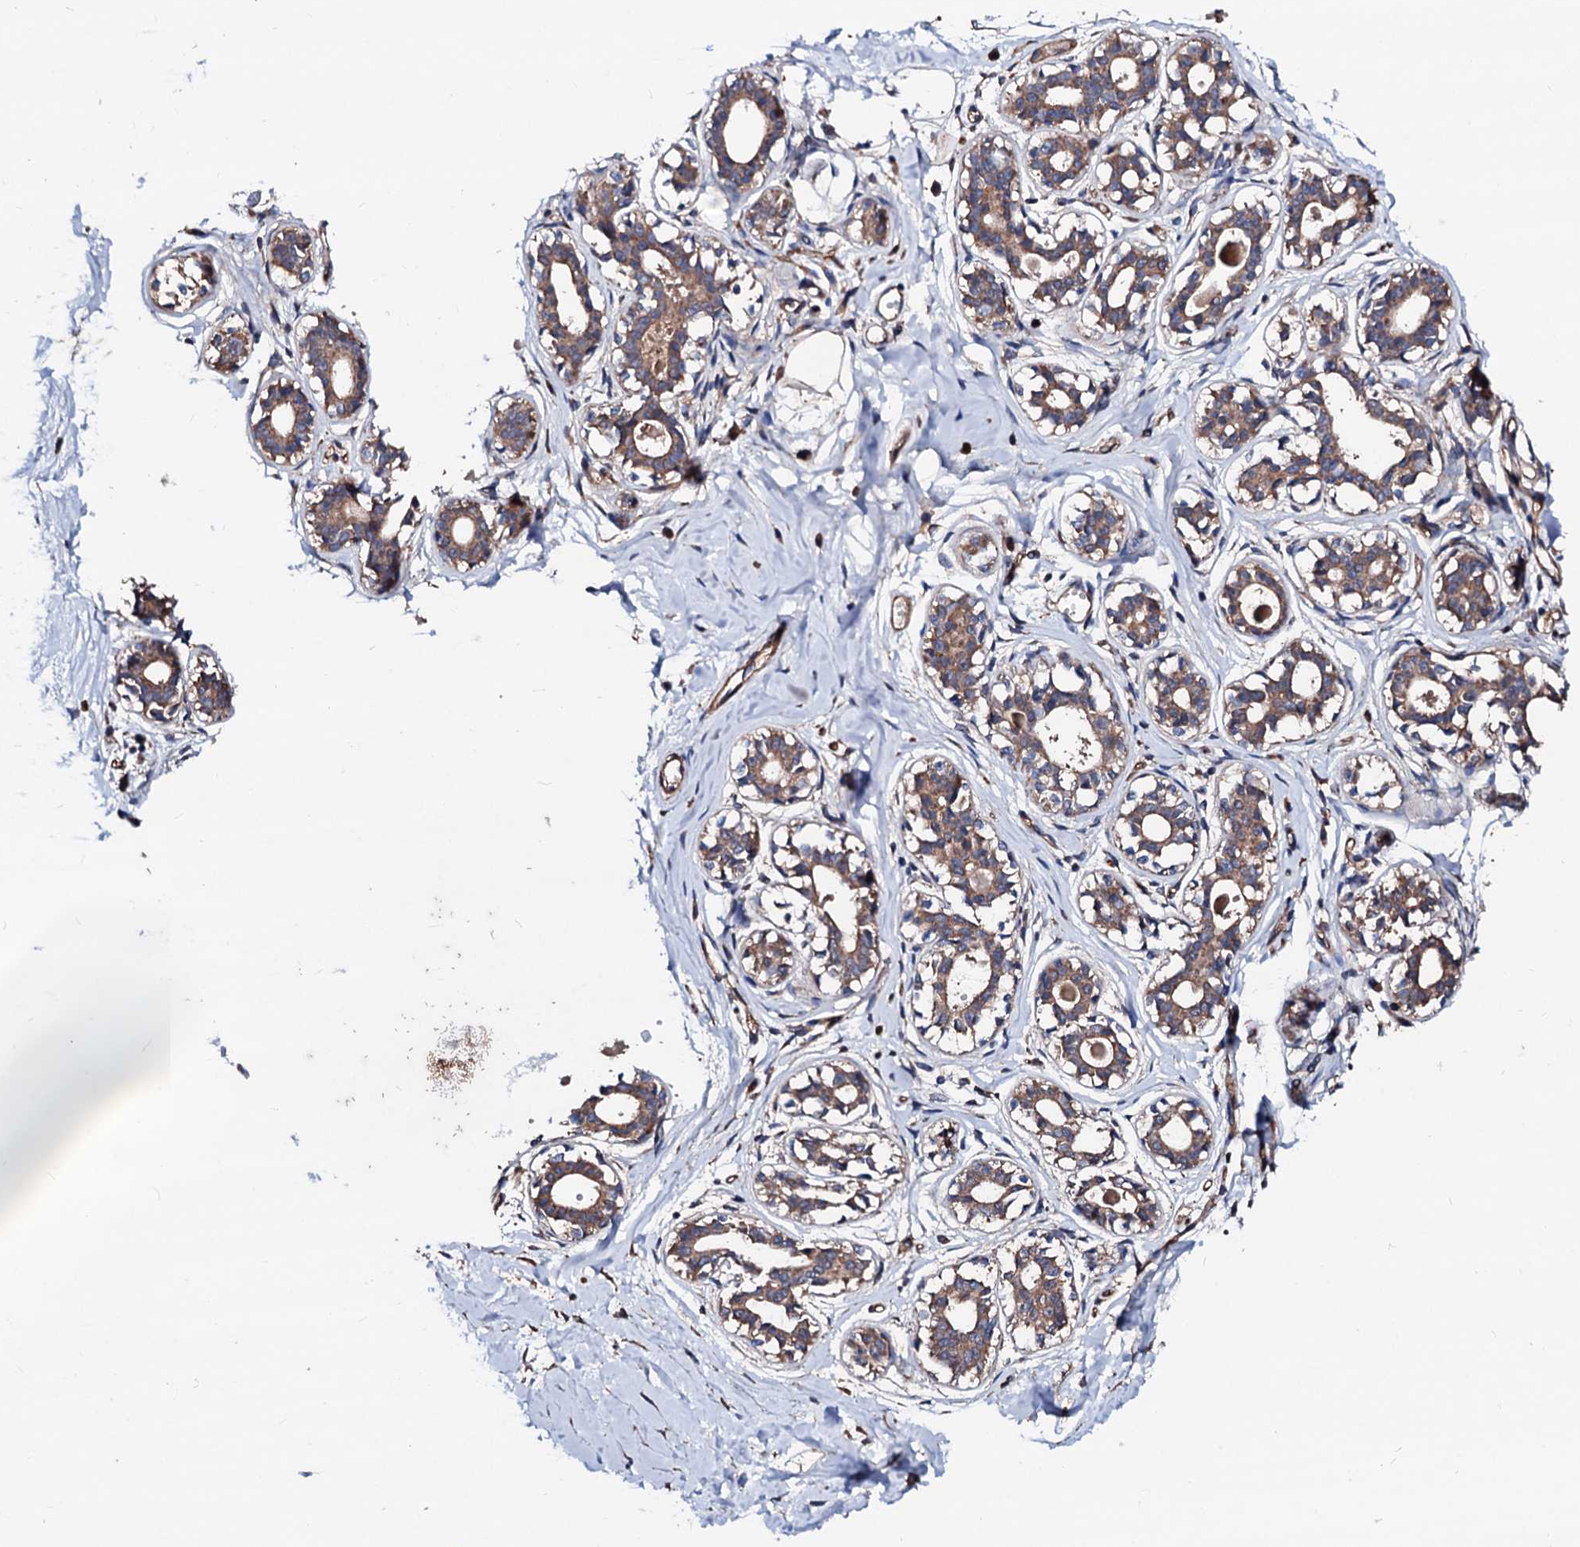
{"staining": {"intensity": "weak", "quantity": ">75%", "location": "cytoplasmic/membranous"}, "tissue": "breast", "cell_type": "Adipocytes", "image_type": "normal", "snomed": [{"axis": "morphology", "description": "Normal tissue, NOS"}, {"axis": "topography", "description": "Breast"}], "caption": "The immunohistochemical stain labels weak cytoplasmic/membranous expression in adipocytes of normal breast.", "gene": "TBCEL", "patient": {"sex": "female", "age": 45}}